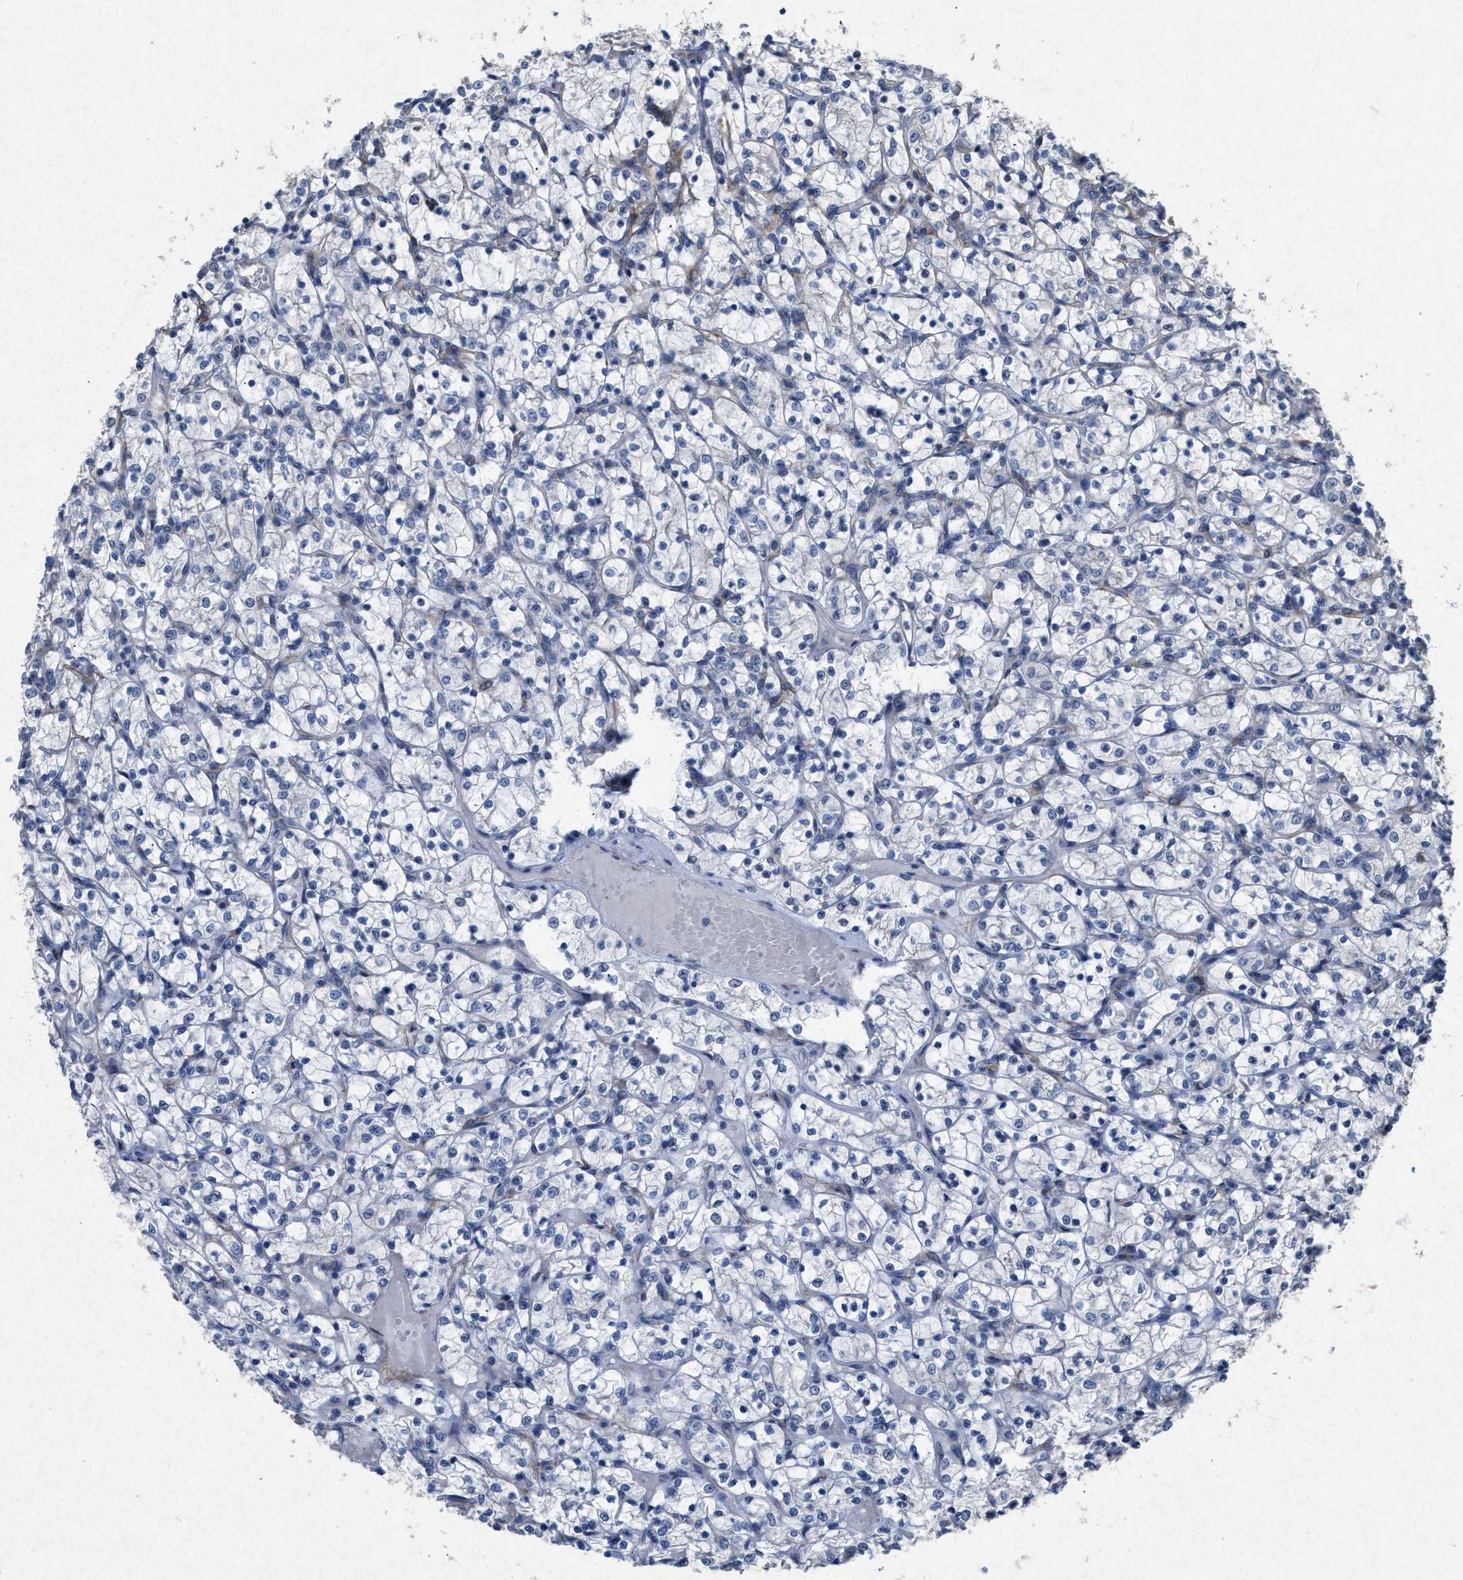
{"staining": {"intensity": "negative", "quantity": "none", "location": "none"}, "tissue": "renal cancer", "cell_type": "Tumor cells", "image_type": "cancer", "snomed": [{"axis": "morphology", "description": "Adenocarcinoma, NOS"}, {"axis": "topography", "description": "Kidney"}], "caption": "This is an IHC histopathology image of human renal adenocarcinoma. There is no expression in tumor cells.", "gene": "PDGFRA", "patient": {"sex": "female", "age": 69}}